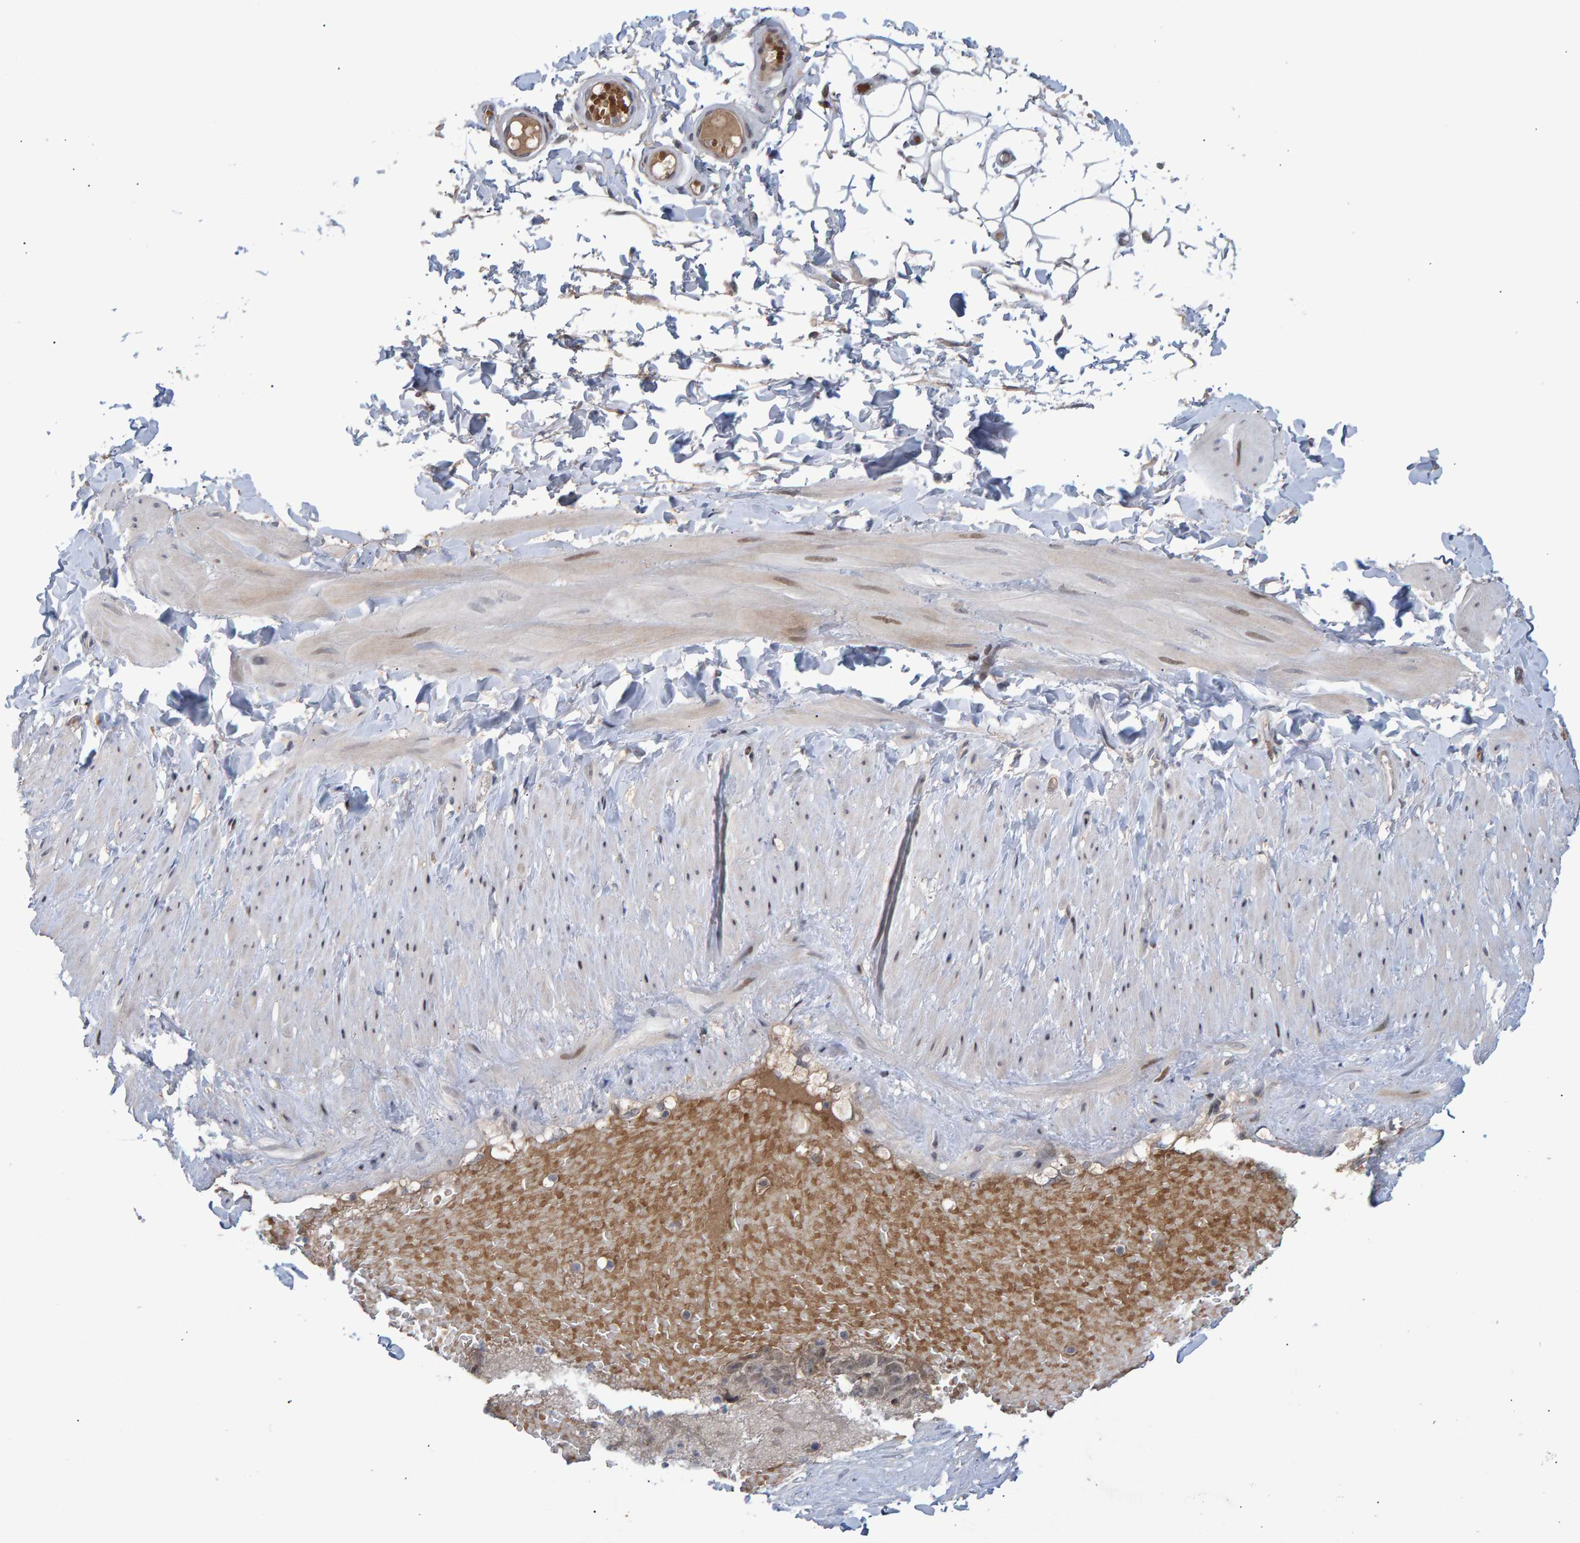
{"staining": {"intensity": "negative", "quantity": "none", "location": "none"}, "tissue": "adipose tissue", "cell_type": "Adipocytes", "image_type": "normal", "snomed": [{"axis": "morphology", "description": "Normal tissue, NOS"}, {"axis": "topography", "description": "Adipose tissue"}, {"axis": "topography", "description": "Vascular tissue"}, {"axis": "topography", "description": "Peripheral nerve tissue"}], "caption": "This is an immunohistochemistry micrograph of benign adipose tissue. There is no positivity in adipocytes.", "gene": "ESRP1", "patient": {"sex": "male", "age": 25}}